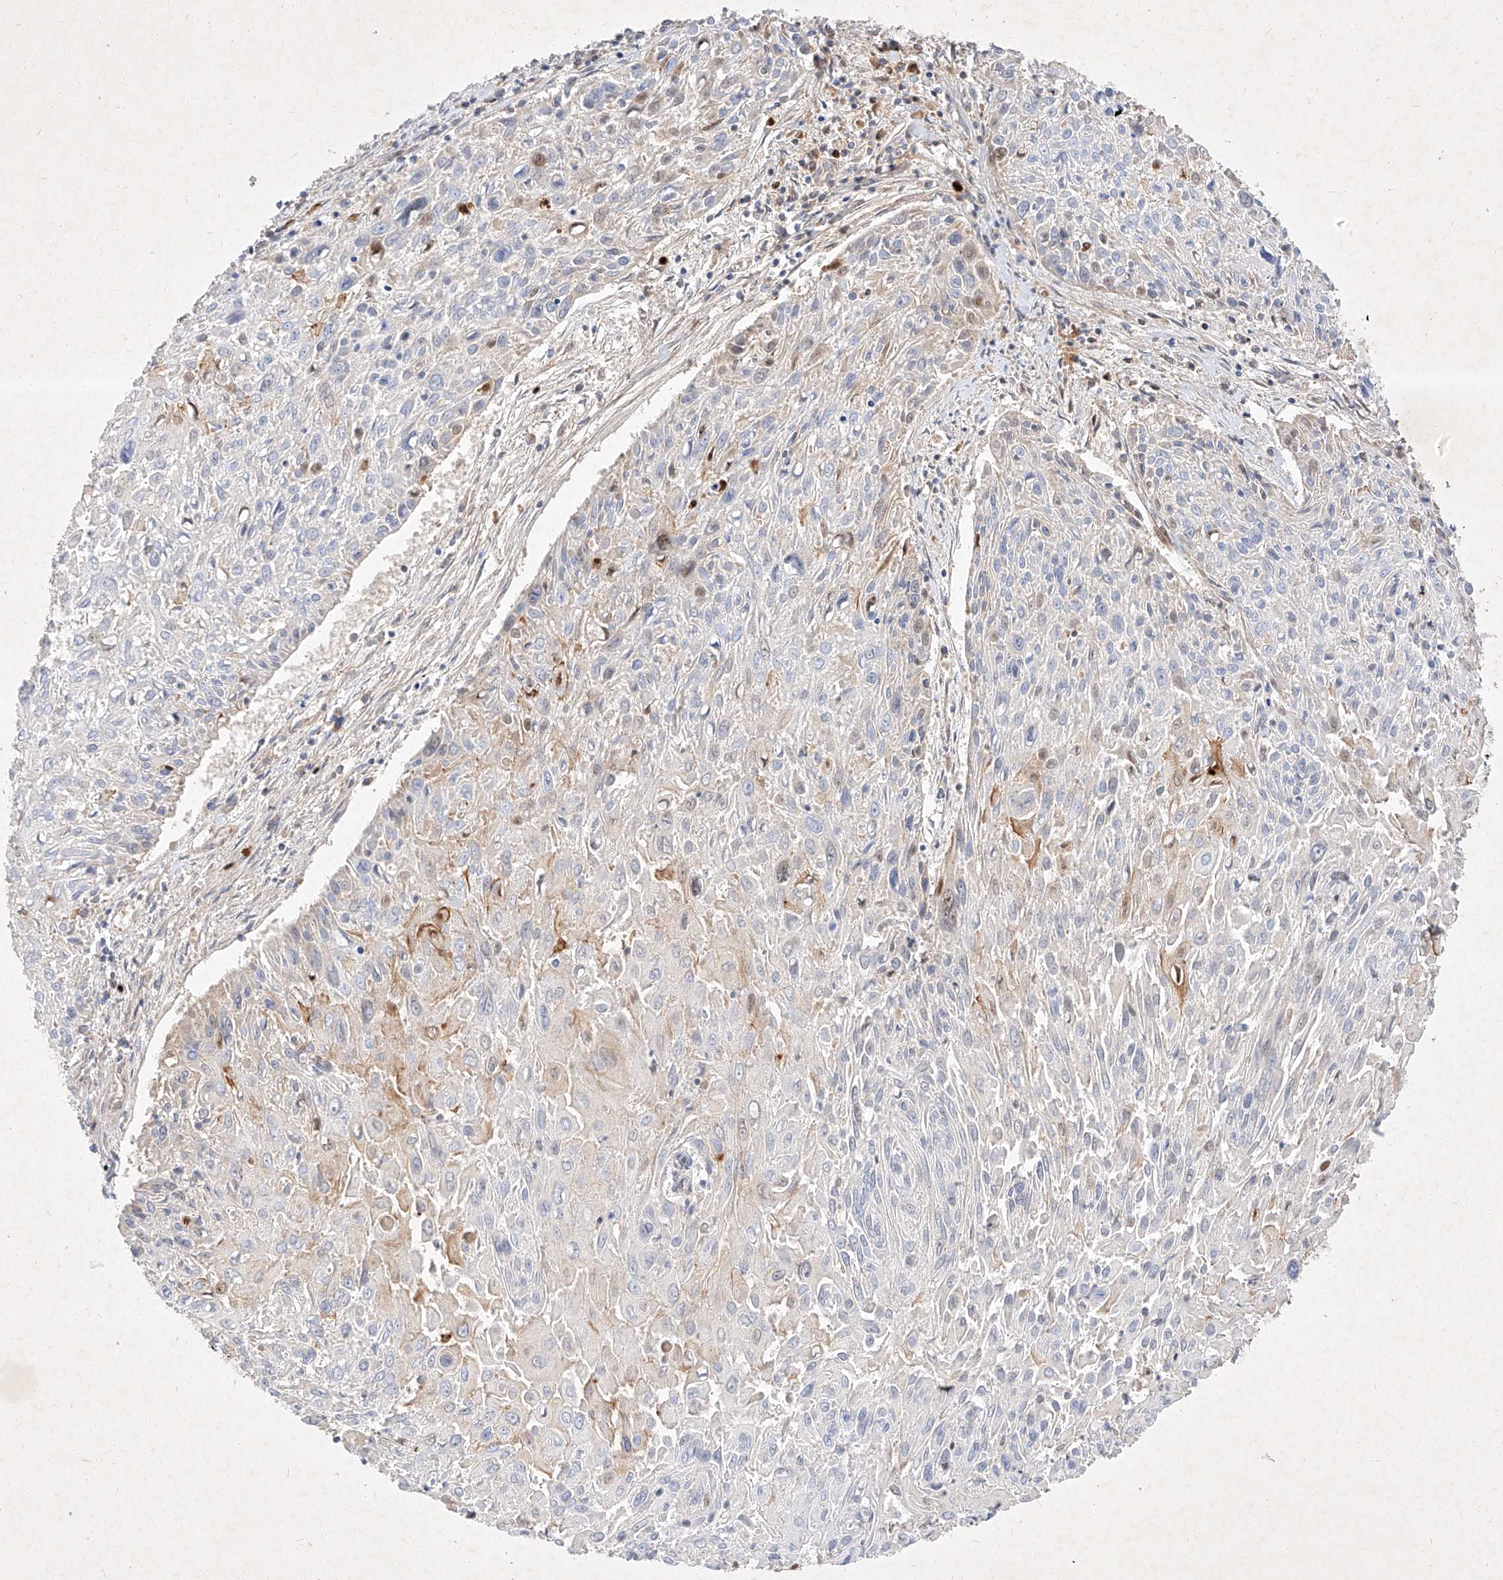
{"staining": {"intensity": "weak", "quantity": "<25%", "location": "cytoplasmic/membranous"}, "tissue": "cervical cancer", "cell_type": "Tumor cells", "image_type": "cancer", "snomed": [{"axis": "morphology", "description": "Squamous cell carcinoma, NOS"}, {"axis": "topography", "description": "Cervix"}], "caption": "Cervical cancer stained for a protein using immunohistochemistry (IHC) exhibits no staining tumor cells.", "gene": "OSGEPL1", "patient": {"sex": "female", "age": 51}}